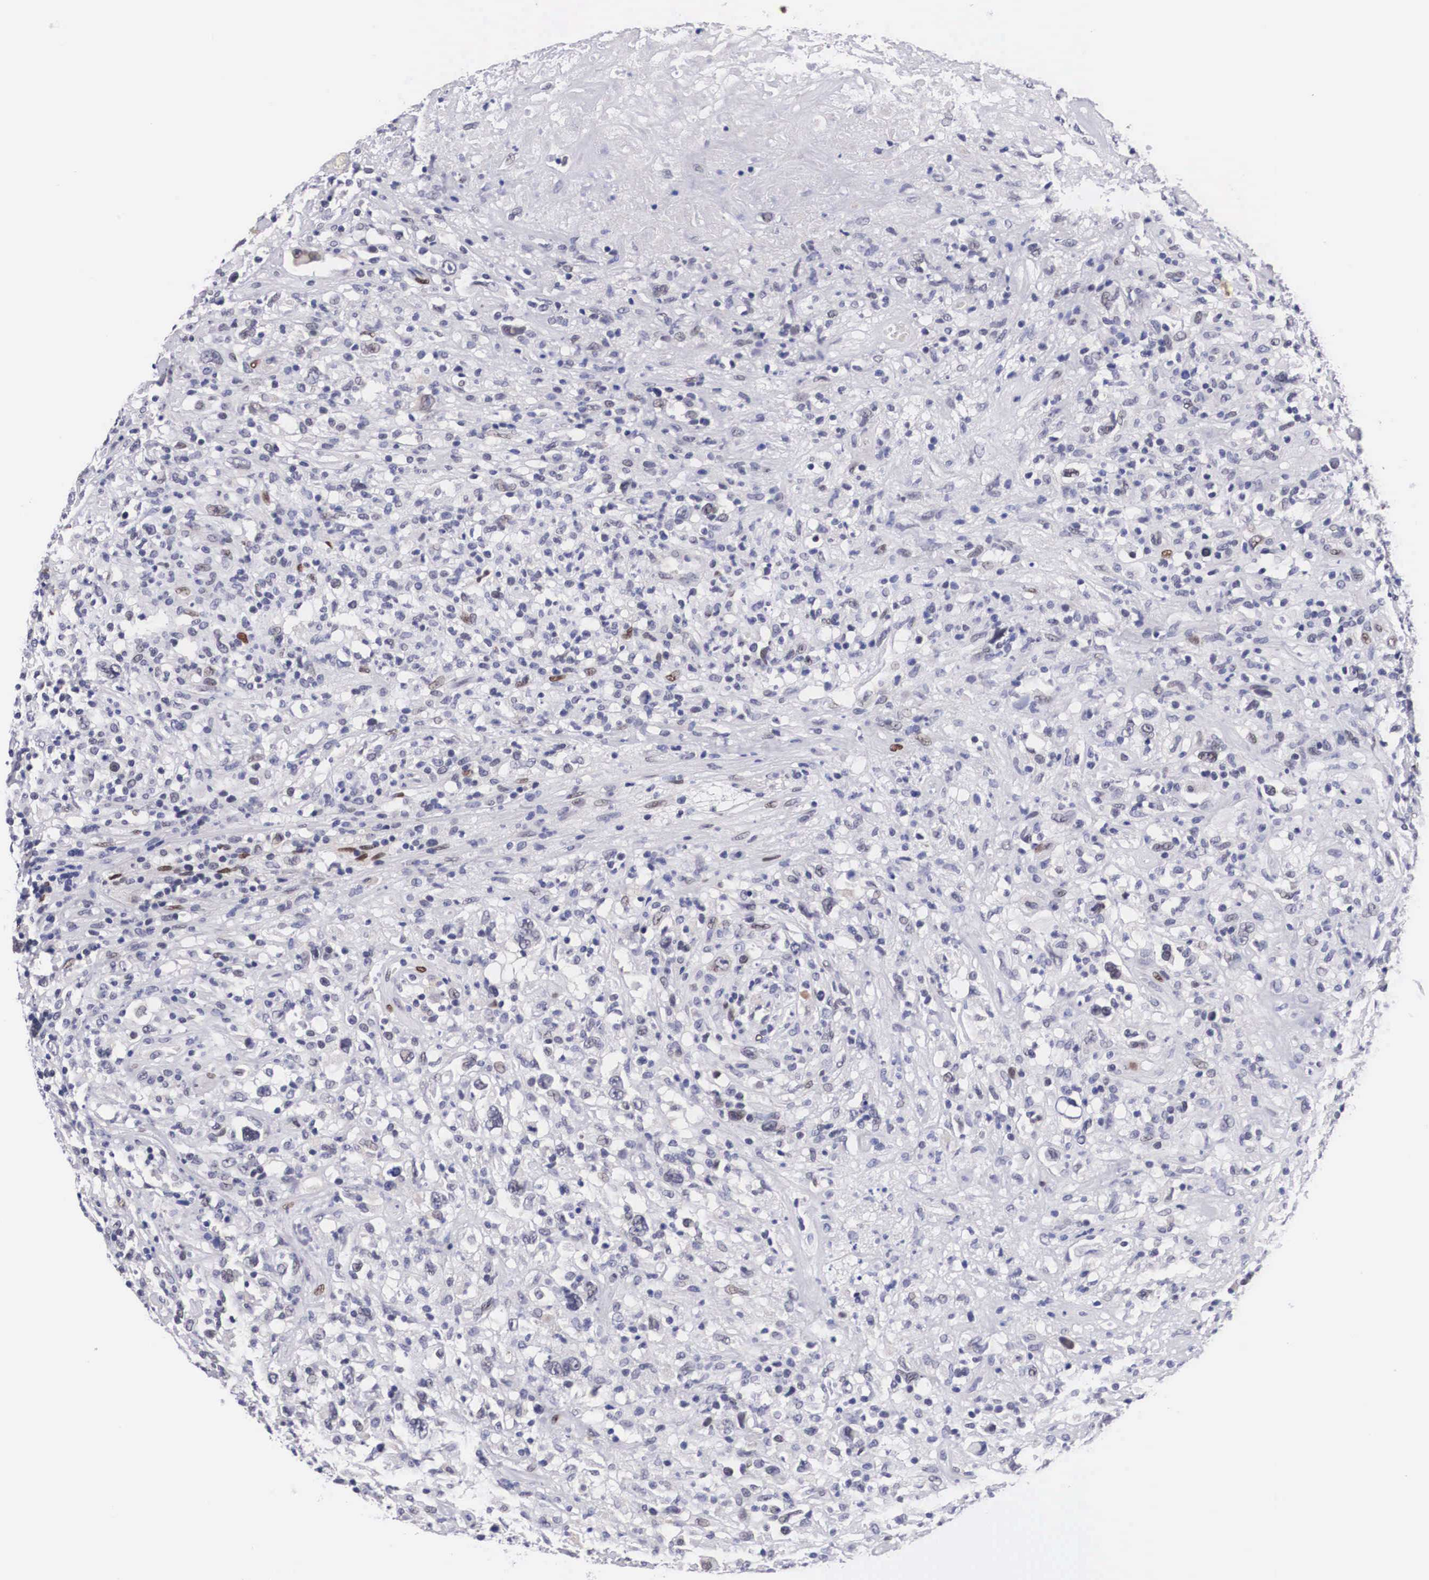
{"staining": {"intensity": "negative", "quantity": "none", "location": "none"}, "tissue": "lymphoma", "cell_type": "Tumor cells", "image_type": "cancer", "snomed": [{"axis": "morphology", "description": "Hodgkin's disease, NOS"}, {"axis": "topography", "description": "Lymph node"}], "caption": "DAB immunohistochemical staining of human lymphoma demonstrates no significant positivity in tumor cells.", "gene": "KHDRBS3", "patient": {"sex": "male", "age": 46}}